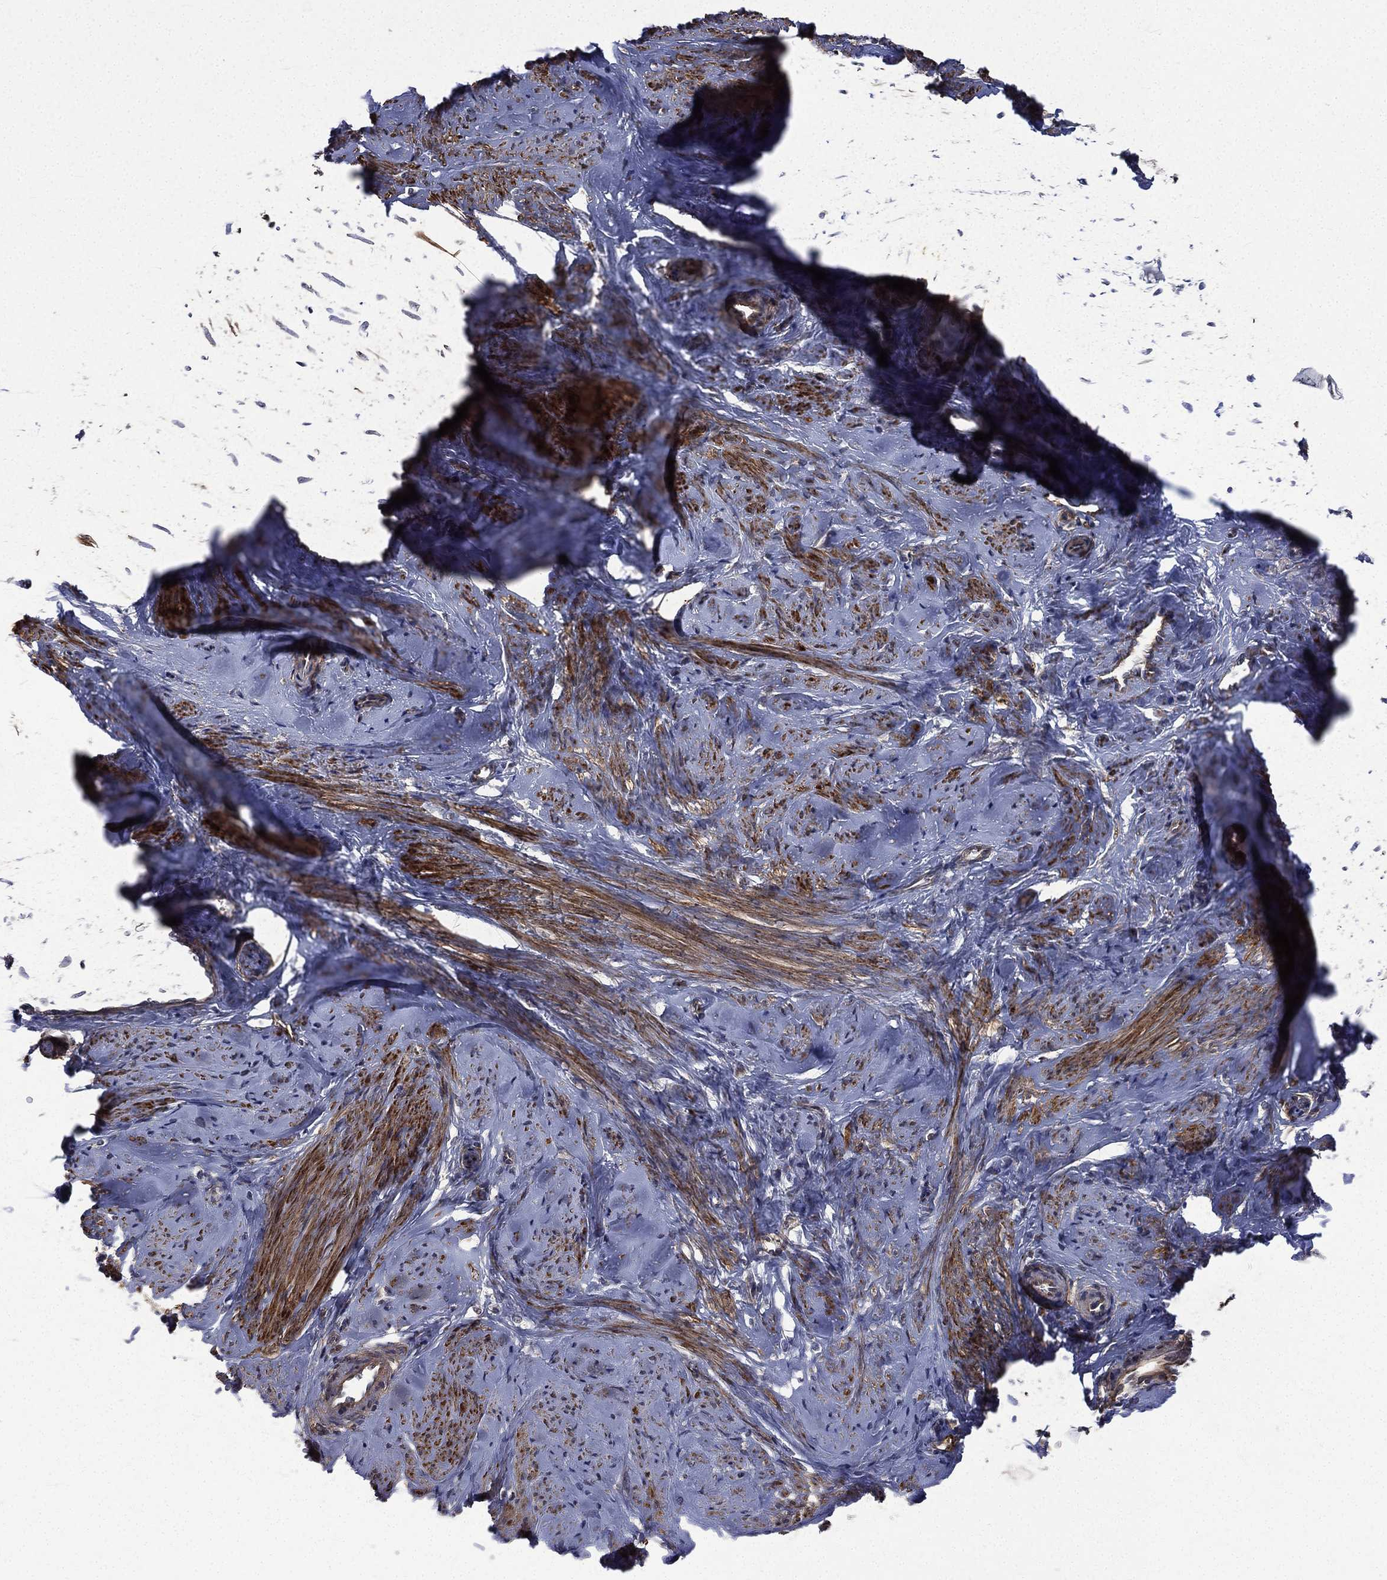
{"staining": {"intensity": "strong", "quantity": ">75%", "location": "cytoplasmic/membranous"}, "tissue": "smooth muscle", "cell_type": "Smooth muscle cells", "image_type": "normal", "snomed": [{"axis": "morphology", "description": "Normal tissue, NOS"}, {"axis": "topography", "description": "Smooth muscle"}], "caption": "This photomicrograph shows benign smooth muscle stained with immunohistochemistry to label a protein in brown. The cytoplasmic/membranous of smooth muscle cells show strong positivity for the protein. Nuclei are counter-stained blue.", "gene": "PPFIBP1", "patient": {"sex": "female", "age": 48}}